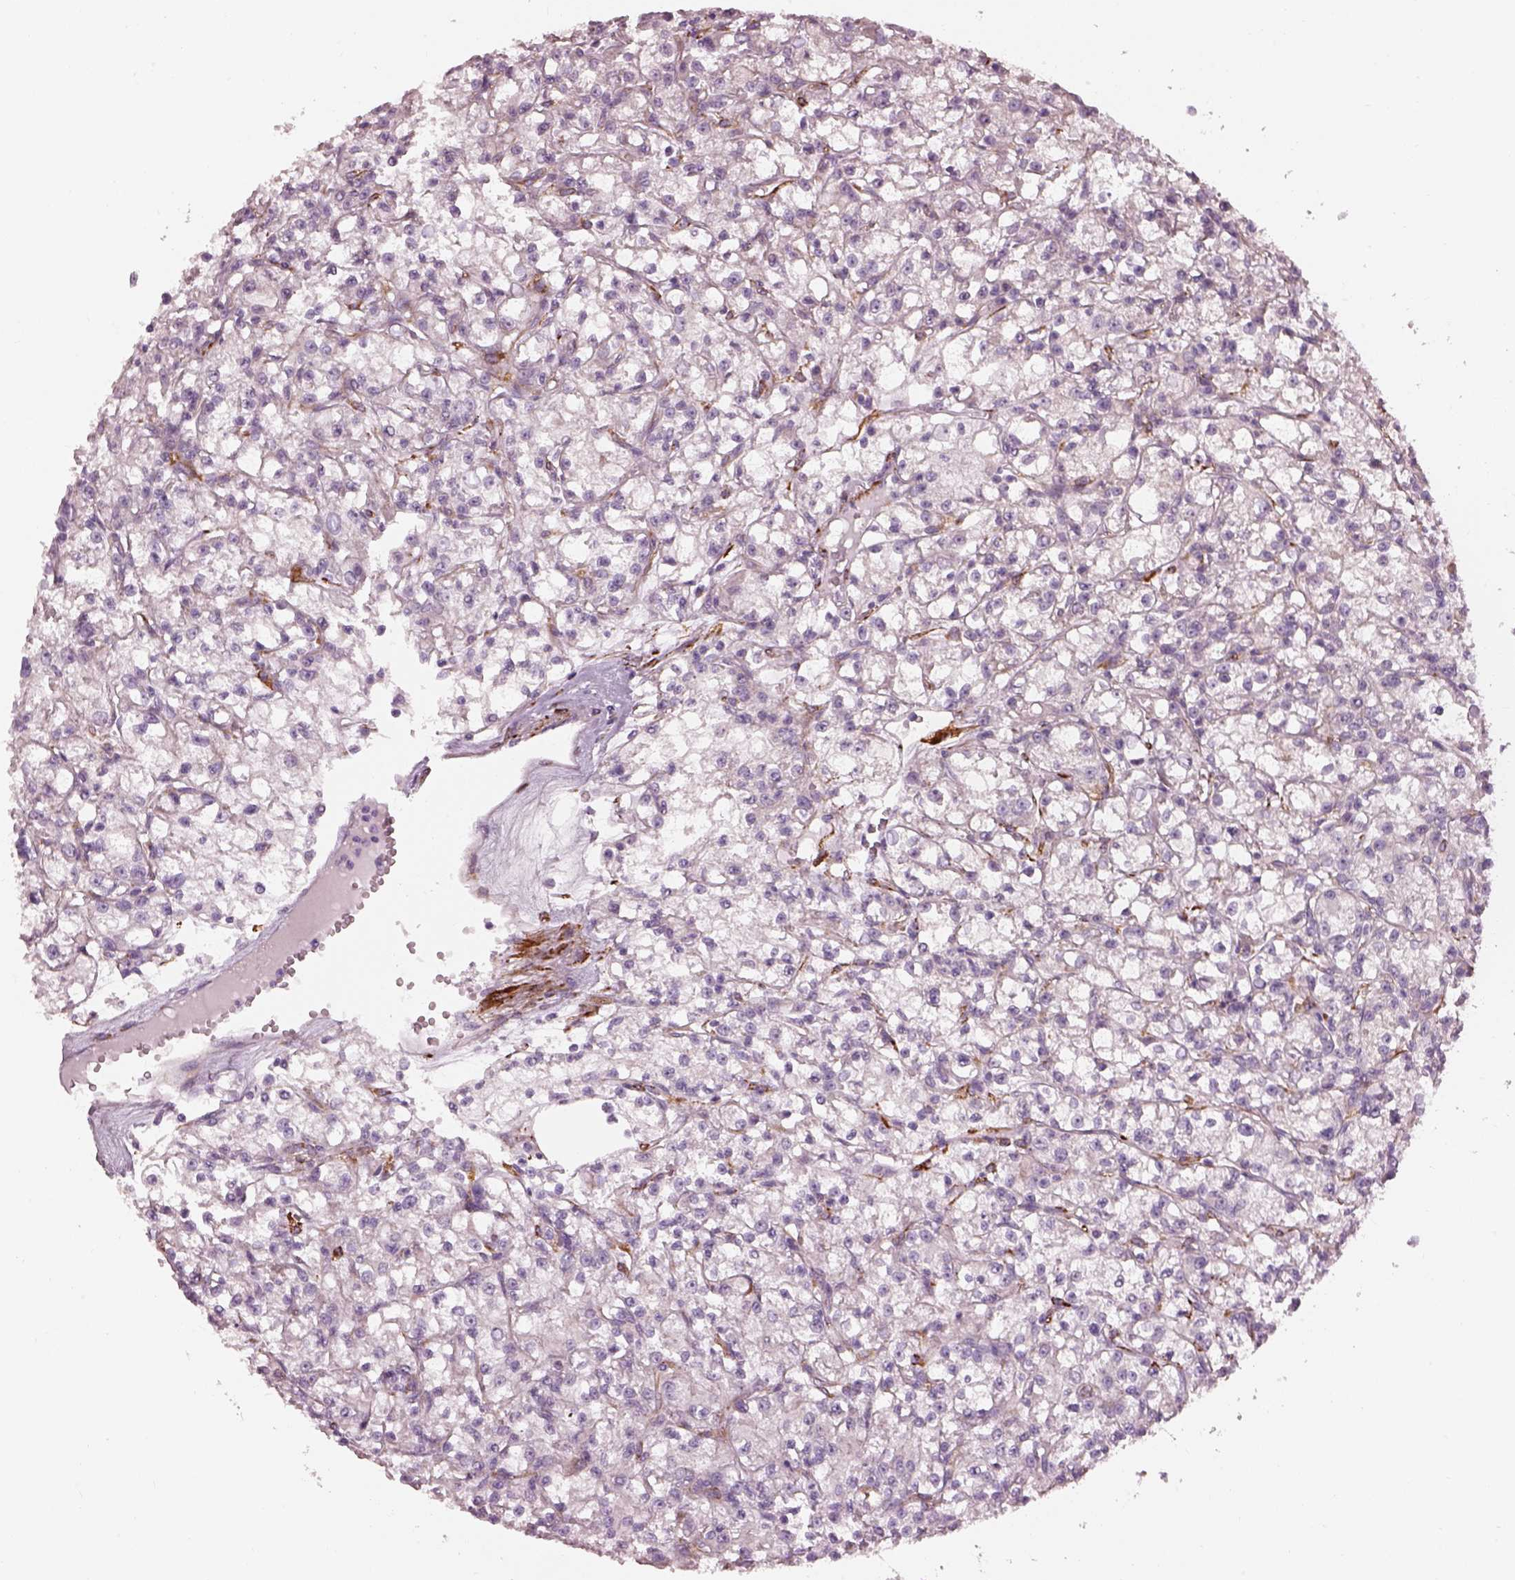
{"staining": {"intensity": "negative", "quantity": "none", "location": "none"}, "tissue": "renal cancer", "cell_type": "Tumor cells", "image_type": "cancer", "snomed": [{"axis": "morphology", "description": "Adenocarcinoma, NOS"}, {"axis": "topography", "description": "Kidney"}], "caption": "This is a micrograph of immunohistochemistry (IHC) staining of renal cancer, which shows no expression in tumor cells.", "gene": "PRKCZ", "patient": {"sex": "female", "age": 59}}